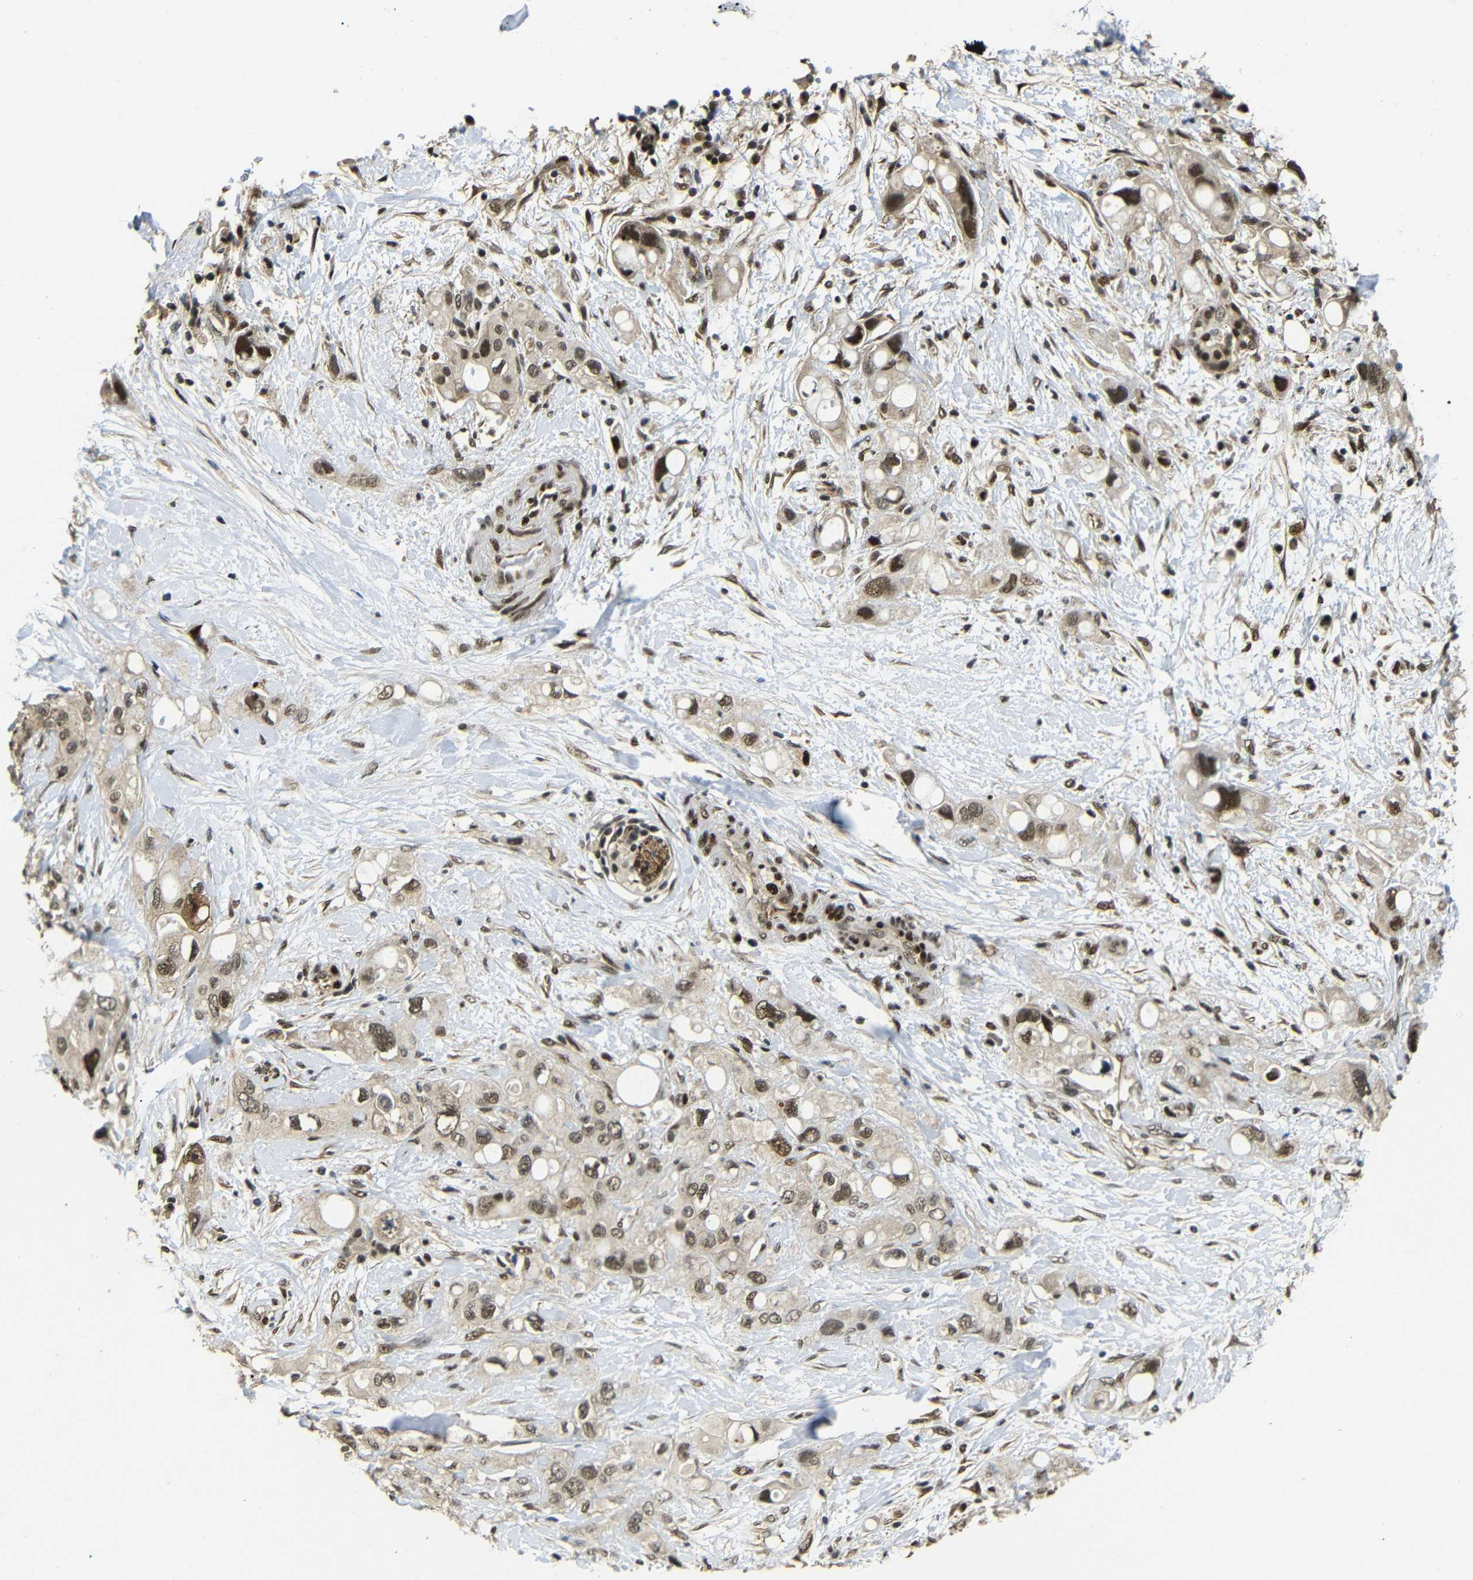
{"staining": {"intensity": "moderate", "quantity": ">75%", "location": "cytoplasmic/membranous,nuclear"}, "tissue": "pancreatic cancer", "cell_type": "Tumor cells", "image_type": "cancer", "snomed": [{"axis": "morphology", "description": "Adenocarcinoma, NOS"}, {"axis": "topography", "description": "Pancreas"}], "caption": "A brown stain labels moderate cytoplasmic/membranous and nuclear expression of a protein in pancreatic cancer (adenocarcinoma) tumor cells.", "gene": "TBX2", "patient": {"sex": "female", "age": 56}}